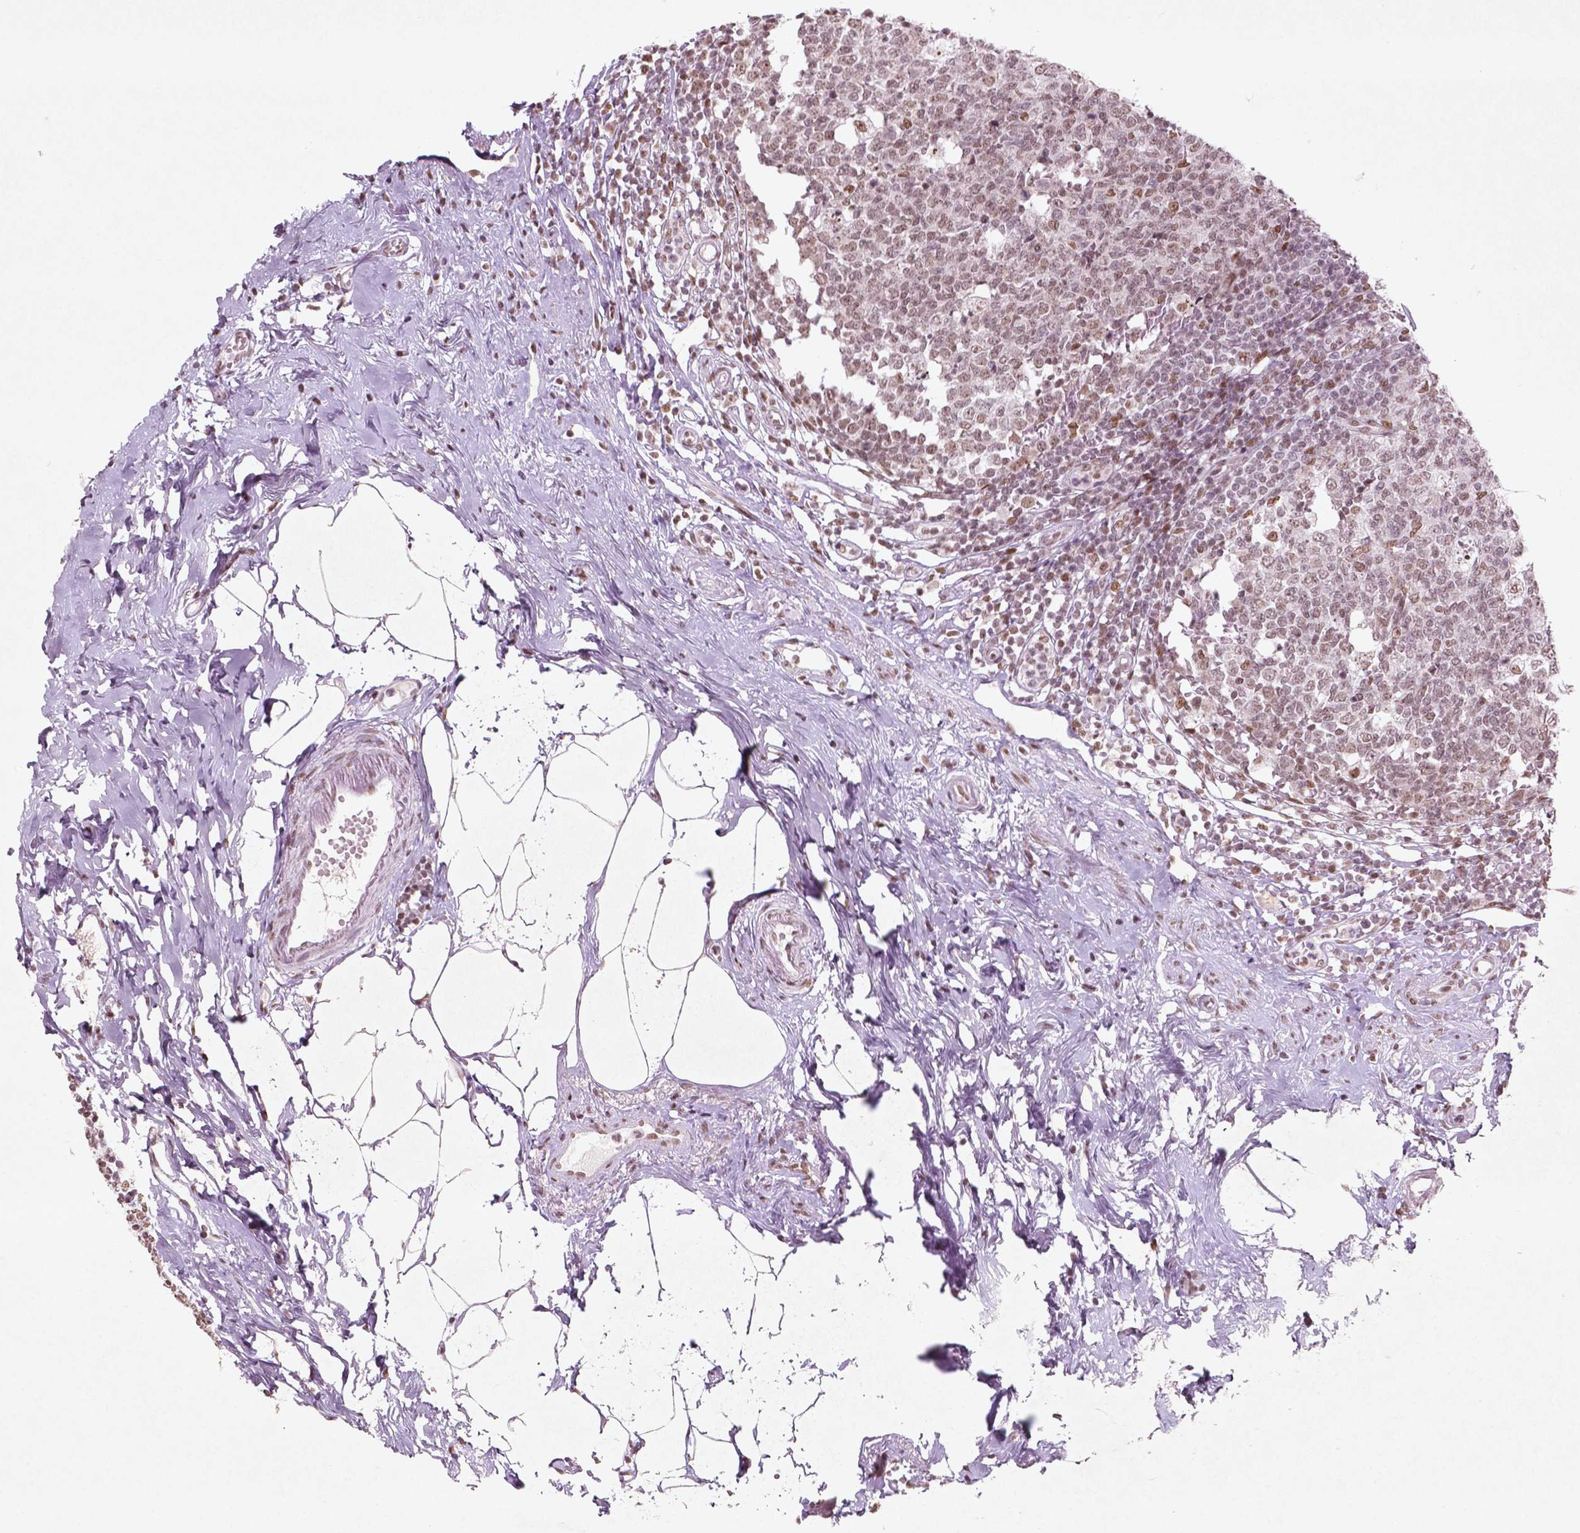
{"staining": {"intensity": "moderate", "quantity": ">75%", "location": "nuclear"}, "tissue": "appendix", "cell_type": "Glandular cells", "image_type": "normal", "snomed": [{"axis": "morphology", "description": "Normal tissue, NOS"}, {"axis": "morphology", "description": "Carcinoma, endometroid"}, {"axis": "topography", "description": "Appendix"}, {"axis": "topography", "description": "Colon"}], "caption": "Immunohistochemistry (IHC) (DAB (3,3'-diaminobenzidine)) staining of unremarkable human appendix demonstrates moderate nuclear protein expression in about >75% of glandular cells.", "gene": "HMG20B", "patient": {"sex": "female", "age": 60}}